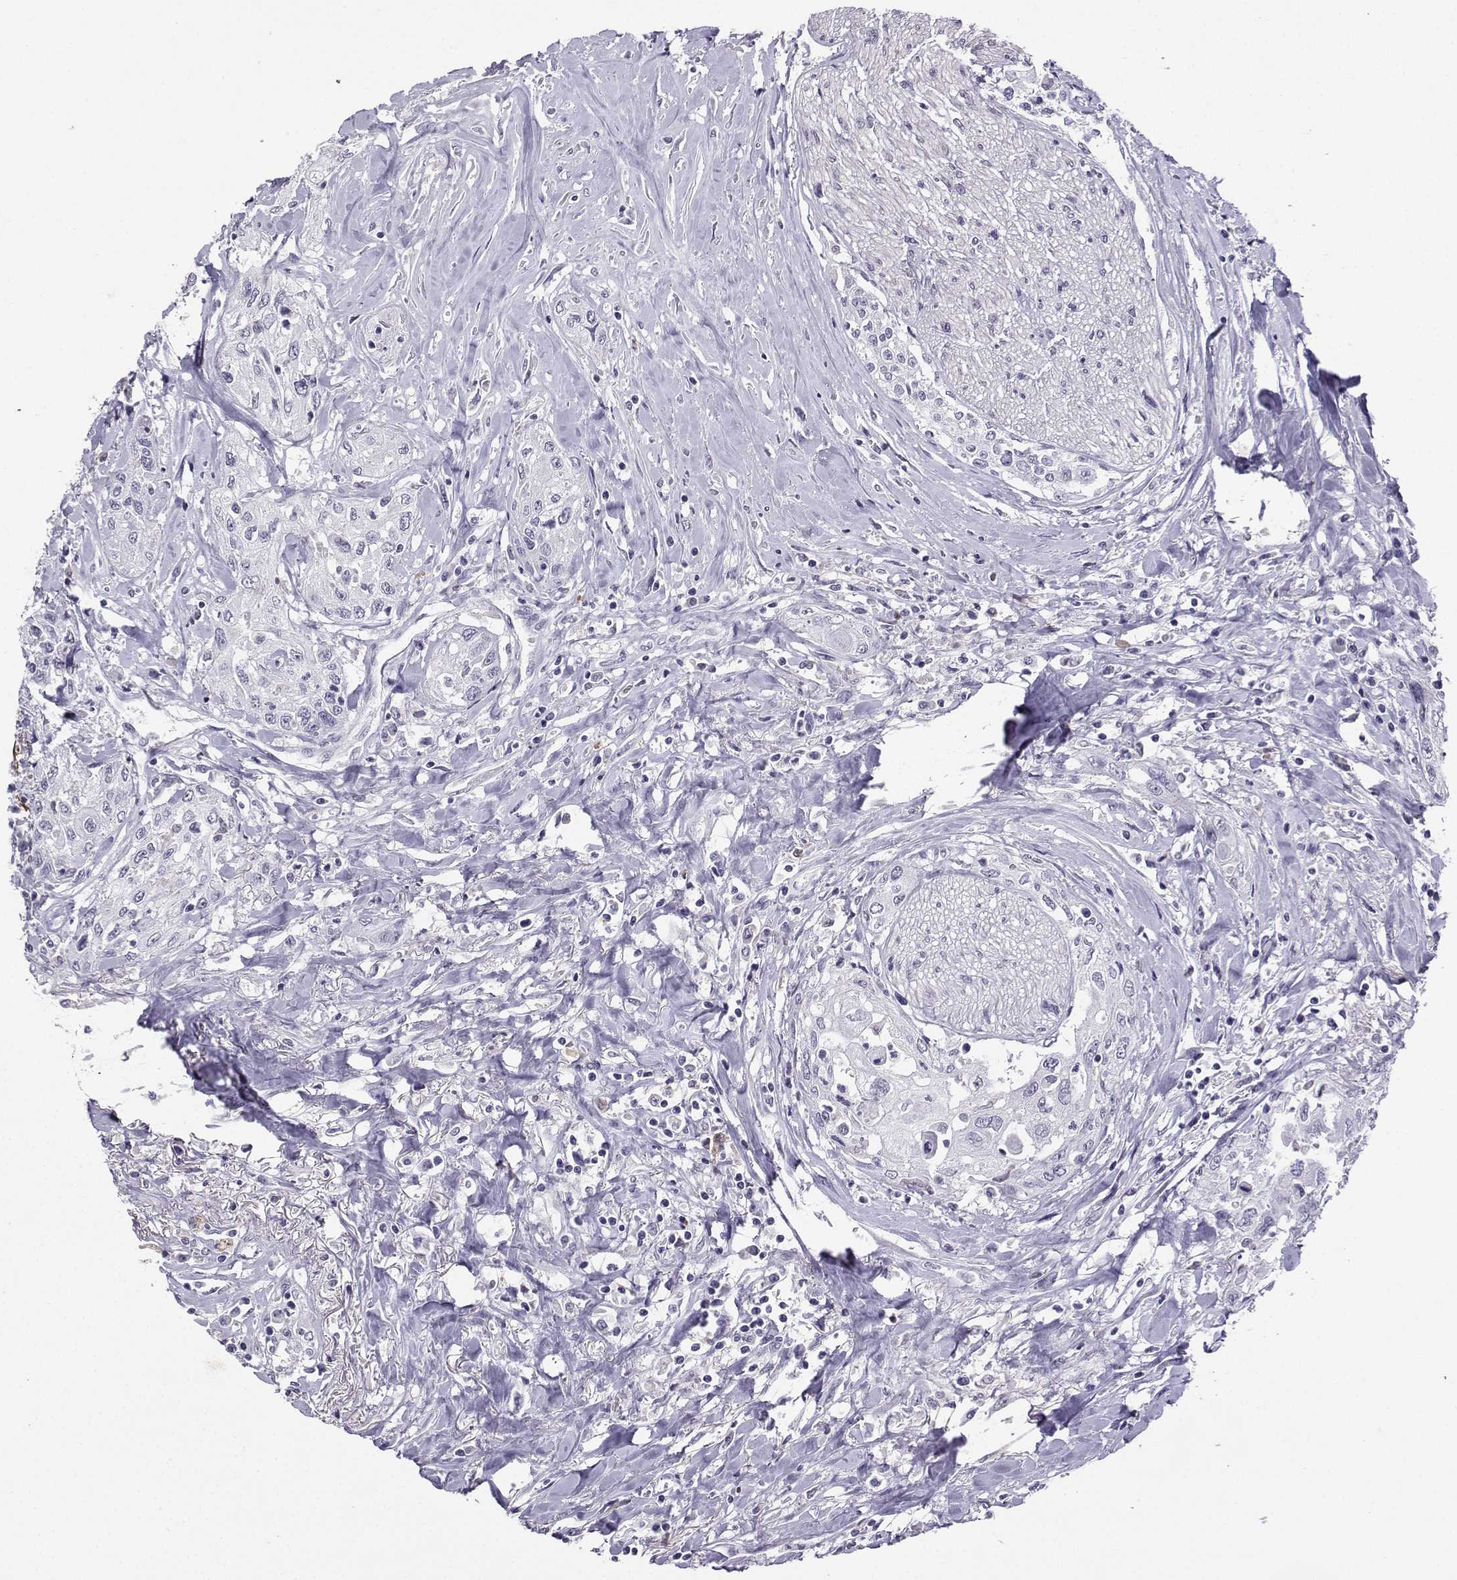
{"staining": {"intensity": "negative", "quantity": "none", "location": "none"}, "tissue": "head and neck cancer", "cell_type": "Tumor cells", "image_type": "cancer", "snomed": [{"axis": "morphology", "description": "Normal tissue, NOS"}, {"axis": "morphology", "description": "Squamous cell carcinoma, NOS"}, {"axis": "topography", "description": "Oral tissue"}, {"axis": "topography", "description": "Peripheral nerve tissue"}, {"axis": "topography", "description": "Head-Neck"}], "caption": "IHC of head and neck cancer demonstrates no expression in tumor cells.", "gene": "TBR1", "patient": {"sex": "female", "age": 59}}